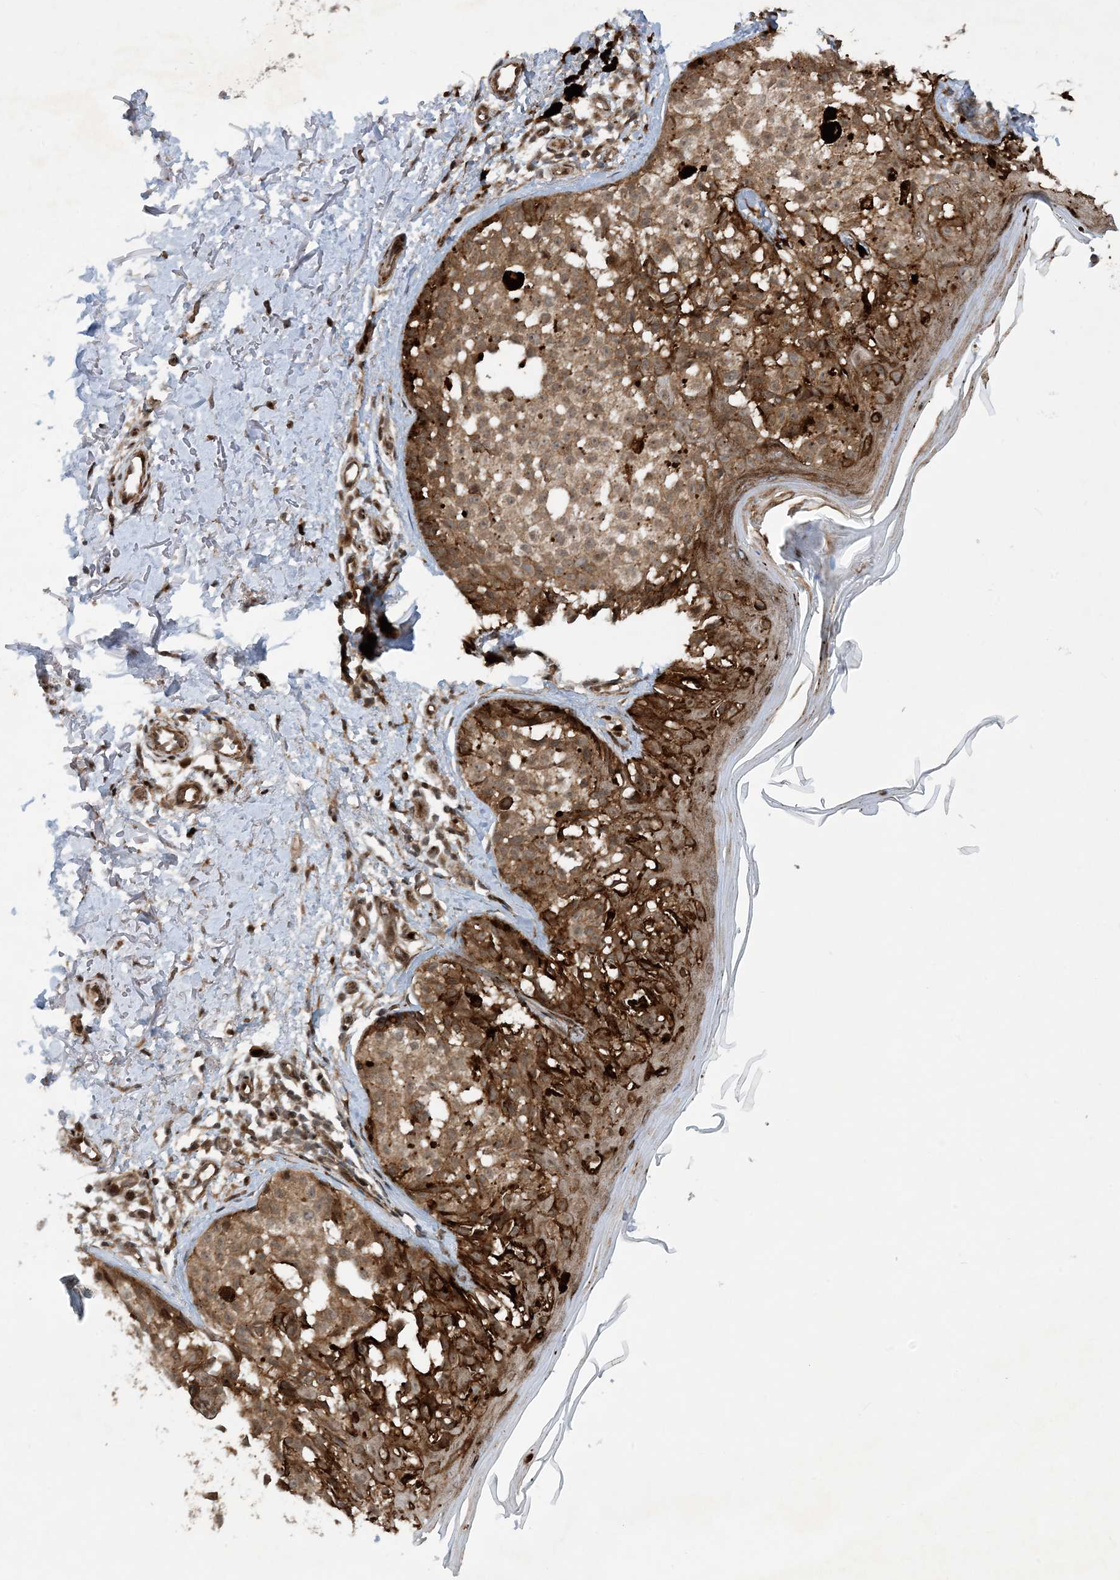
{"staining": {"intensity": "moderate", "quantity": ">75%", "location": "cytoplasmic/membranous"}, "tissue": "melanoma", "cell_type": "Tumor cells", "image_type": "cancer", "snomed": [{"axis": "morphology", "description": "Malignant melanoma, NOS"}, {"axis": "topography", "description": "Skin"}], "caption": "This is a photomicrograph of IHC staining of malignant melanoma, which shows moderate positivity in the cytoplasmic/membranous of tumor cells.", "gene": "HEMK1", "patient": {"sex": "female", "age": 50}}